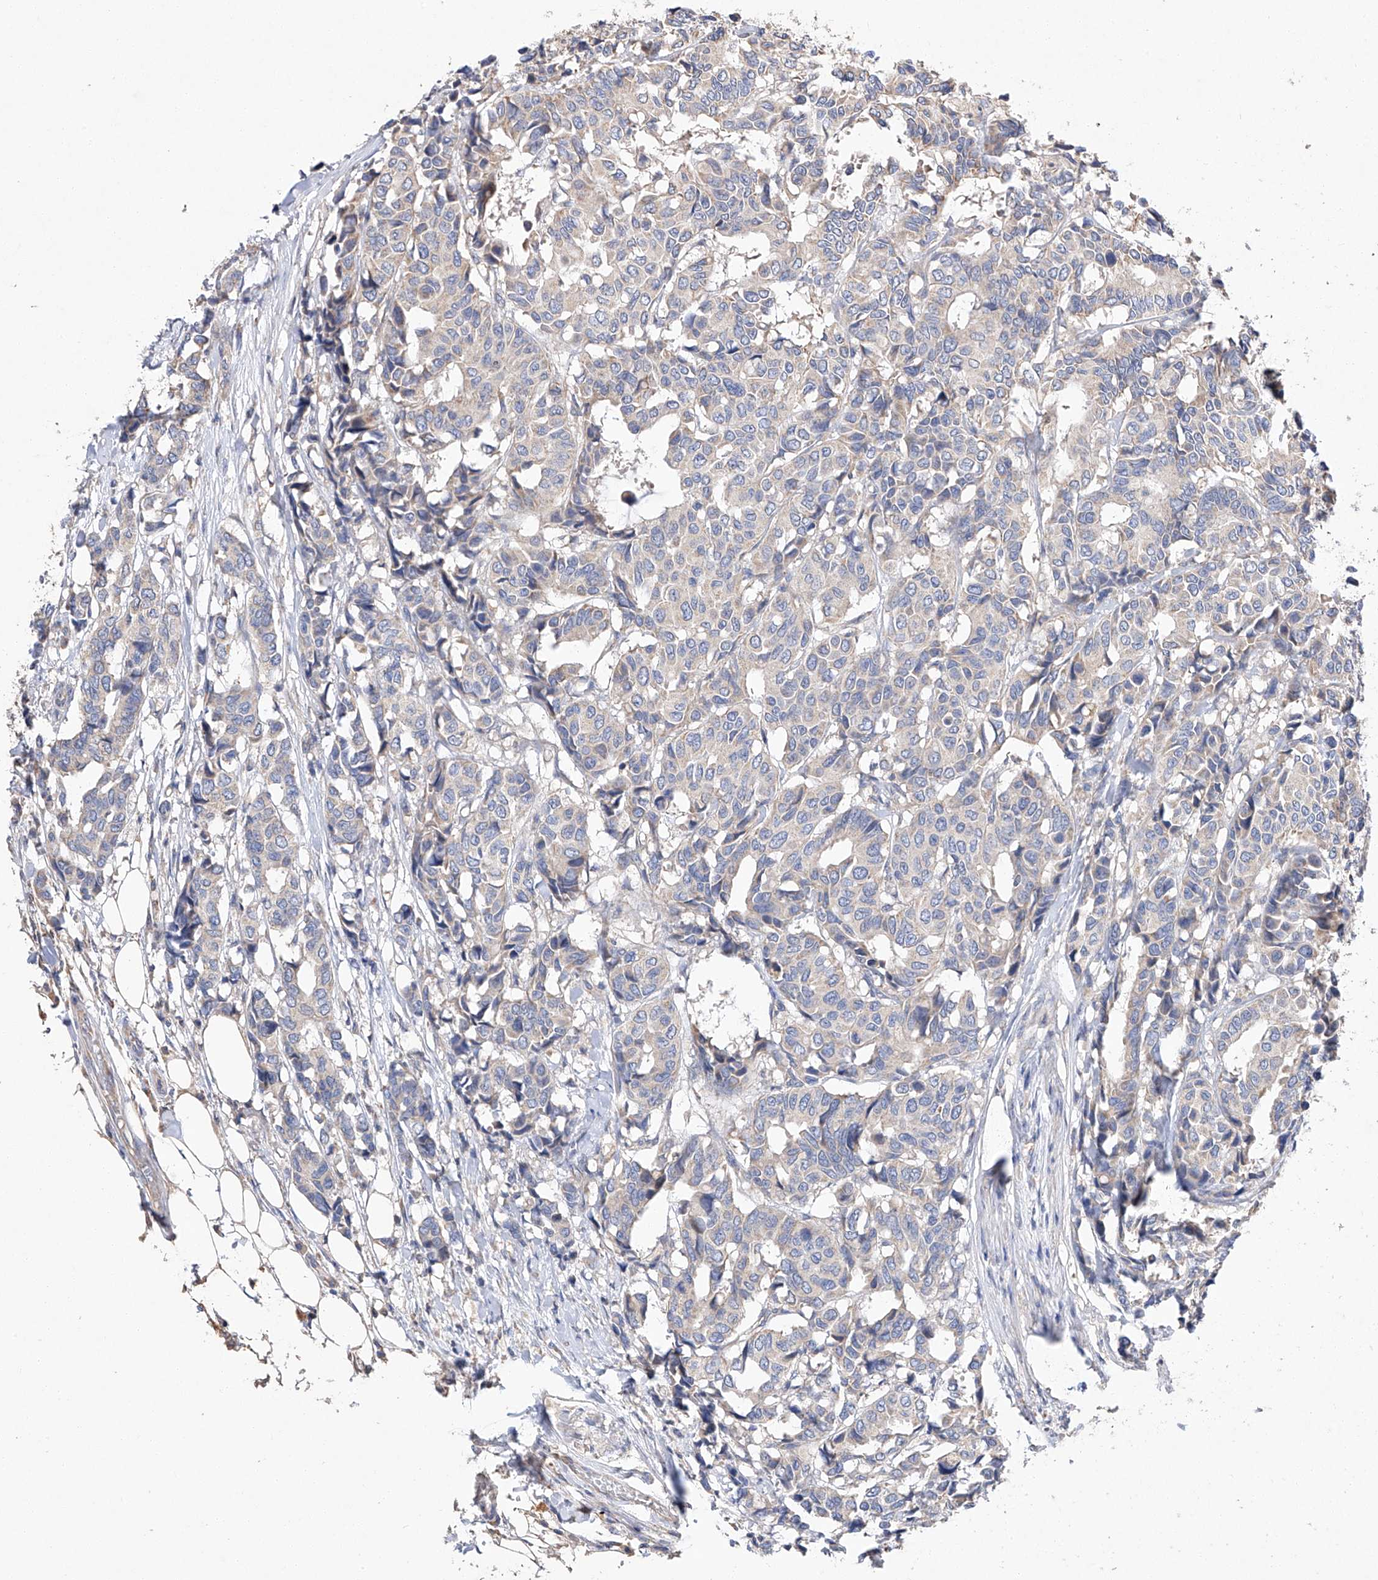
{"staining": {"intensity": "negative", "quantity": "none", "location": "none"}, "tissue": "breast cancer", "cell_type": "Tumor cells", "image_type": "cancer", "snomed": [{"axis": "morphology", "description": "Duct carcinoma"}, {"axis": "topography", "description": "Breast"}], "caption": "Breast invasive ductal carcinoma was stained to show a protein in brown. There is no significant expression in tumor cells.", "gene": "AMD1", "patient": {"sex": "female", "age": 87}}